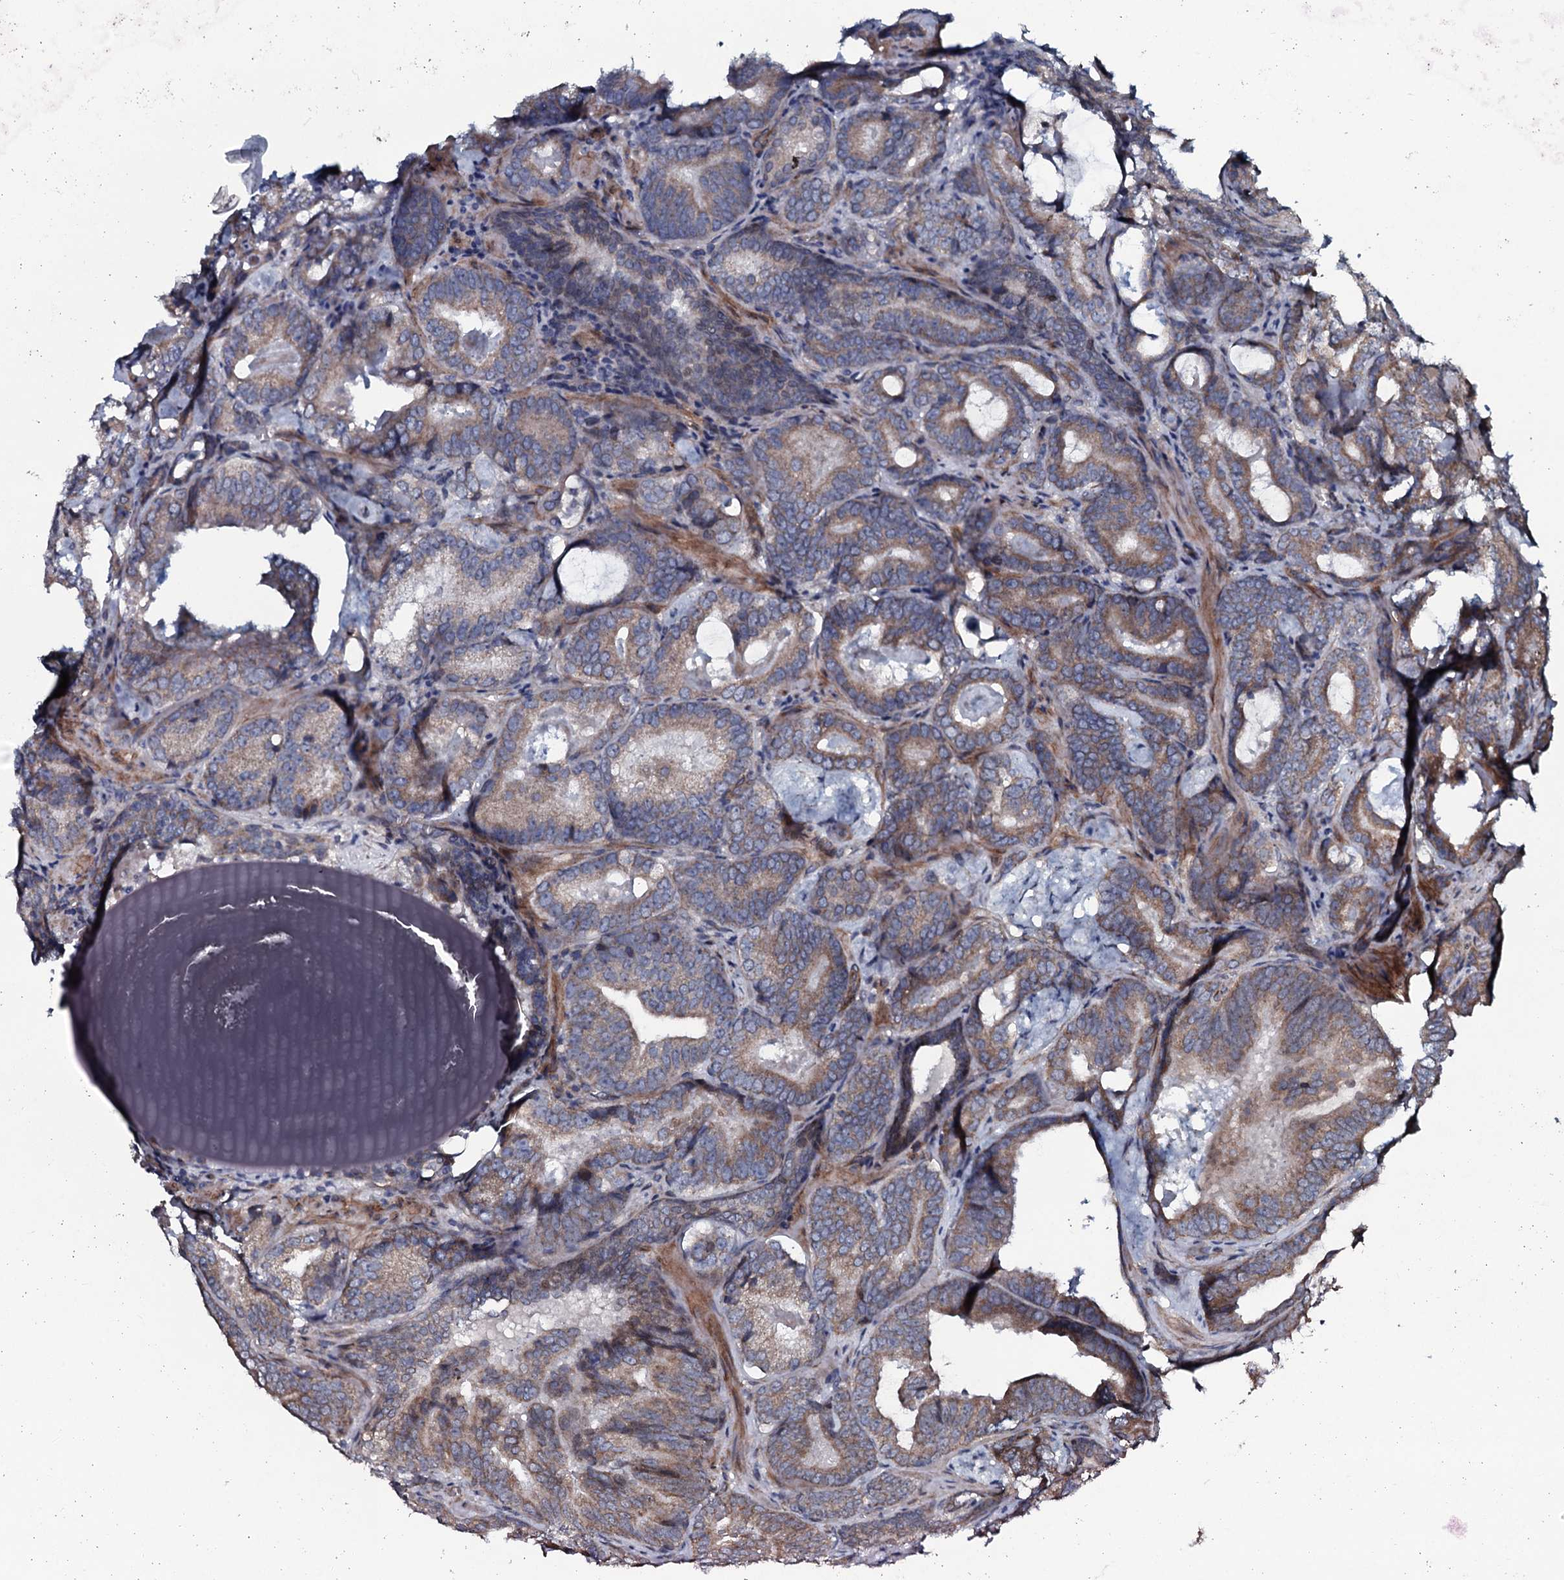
{"staining": {"intensity": "moderate", "quantity": "25%-75%", "location": "cytoplasmic/membranous"}, "tissue": "prostate cancer", "cell_type": "Tumor cells", "image_type": "cancer", "snomed": [{"axis": "morphology", "description": "Adenocarcinoma, Low grade"}, {"axis": "topography", "description": "Prostate"}], "caption": "Immunohistochemistry (DAB) staining of human prostate cancer reveals moderate cytoplasmic/membranous protein expression in about 25%-75% of tumor cells. The staining was performed using DAB, with brown indicating positive protein expression. Nuclei are stained blue with hematoxylin.", "gene": "KCTD4", "patient": {"sex": "male", "age": 60}}